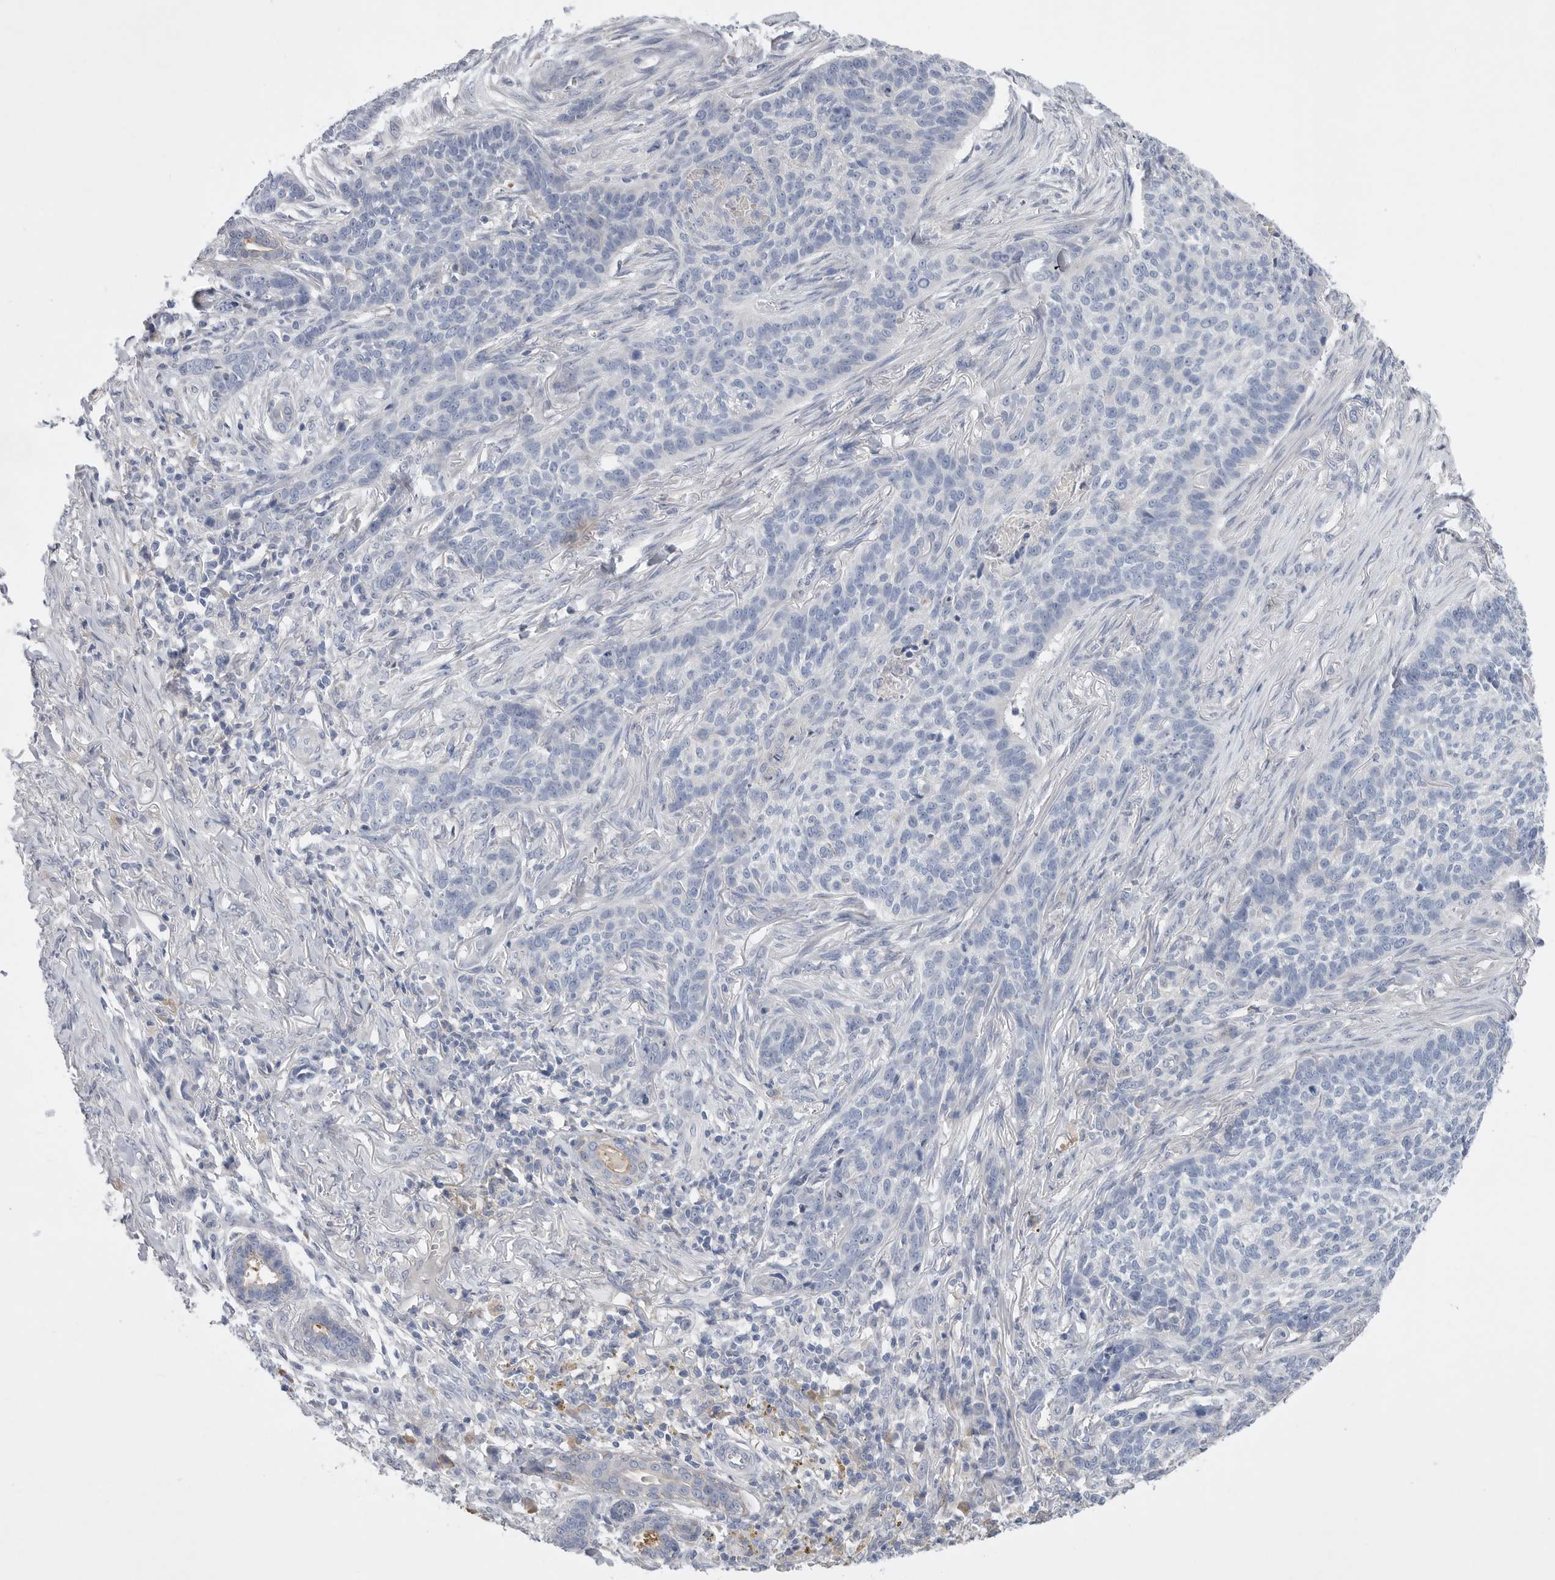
{"staining": {"intensity": "negative", "quantity": "none", "location": "none"}, "tissue": "skin cancer", "cell_type": "Tumor cells", "image_type": "cancer", "snomed": [{"axis": "morphology", "description": "Basal cell carcinoma"}, {"axis": "topography", "description": "Skin"}], "caption": "An image of human skin cancer (basal cell carcinoma) is negative for staining in tumor cells.", "gene": "CAMK2B", "patient": {"sex": "male", "age": 85}}